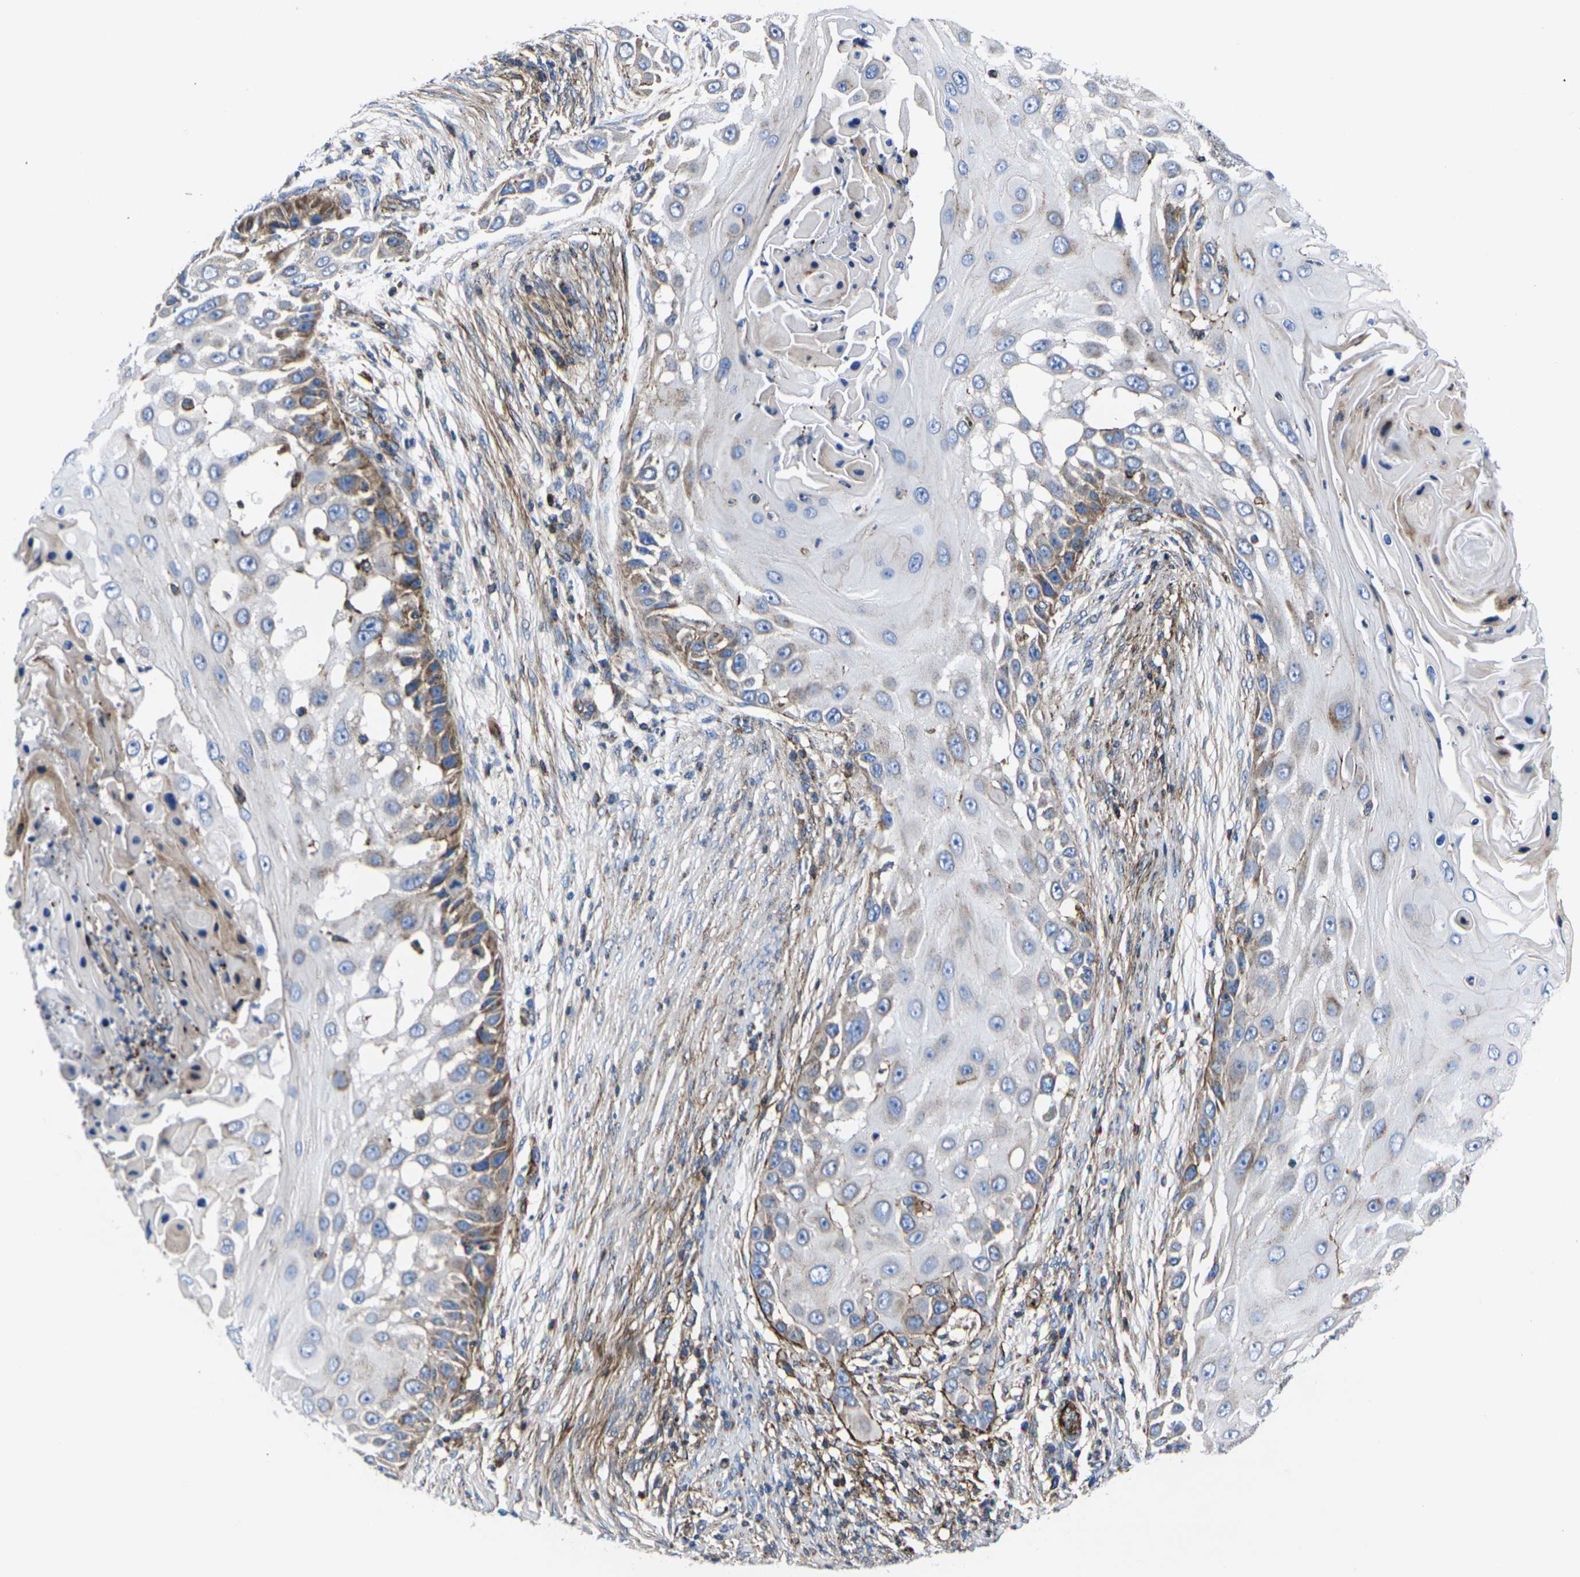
{"staining": {"intensity": "moderate", "quantity": "<25%", "location": "cytoplasmic/membranous"}, "tissue": "skin cancer", "cell_type": "Tumor cells", "image_type": "cancer", "snomed": [{"axis": "morphology", "description": "Squamous cell carcinoma, NOS"}, {"axis": "topography", "description": "Skin"}], "caption": "This is an image of immunohistochemistry staining of skin cancer (squamous cell carcinoma), which shows moderate positivity in the cytoplasmic/membranous of tumor cells.", "gene": "GPR4", "patient": {"sex": "female", "age": 44}}